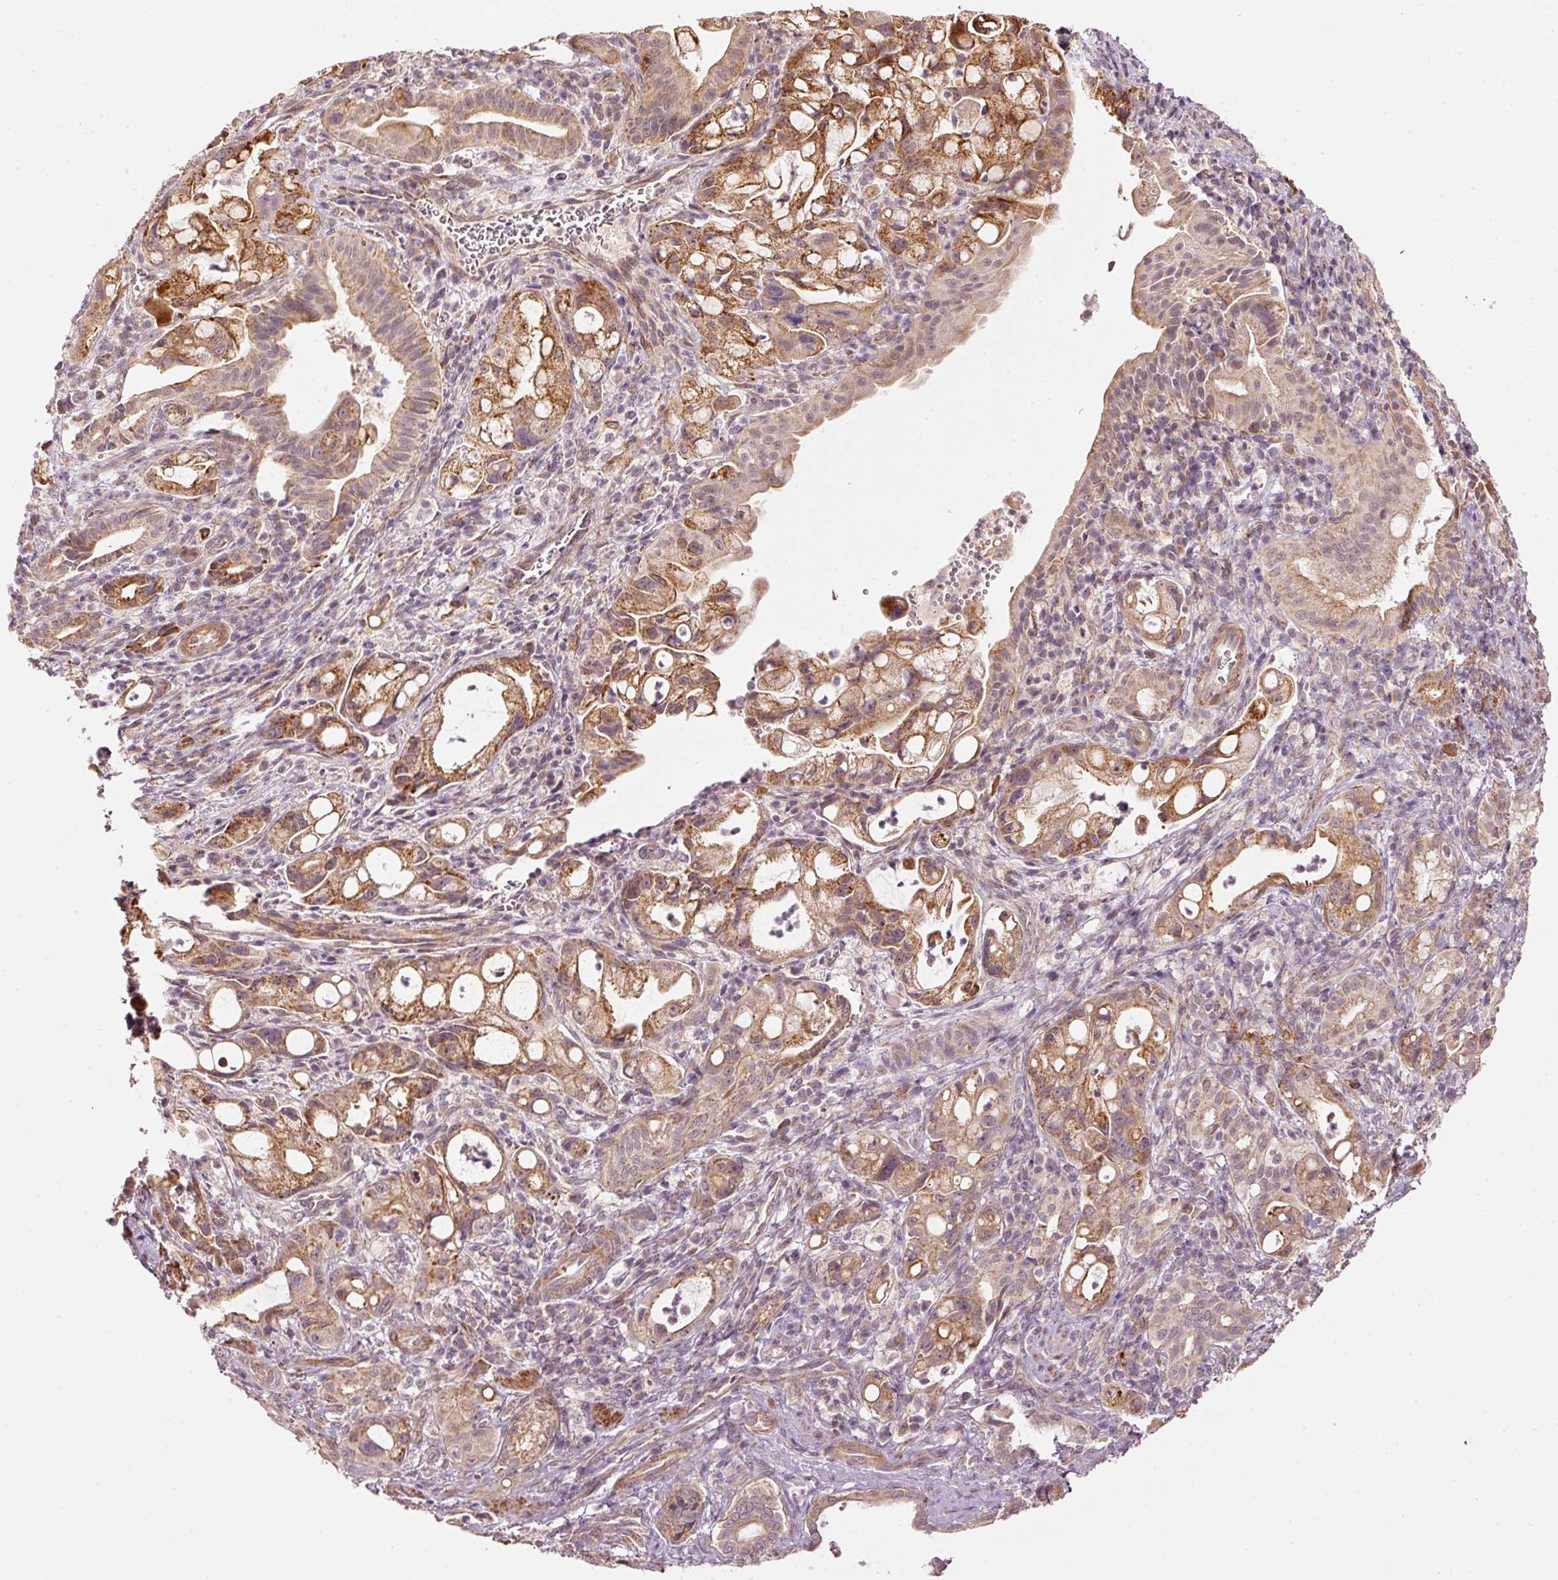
{"staining": {"intensity": "strong", "quantity": ">75%", "location": "cytoplasmic/membranous"}, "tissue": "pancreatic cancer", "cell_type": "Tumor cells", "image_type": "cancer", "snomed": [{"axis": "morphology", "description": "Adenocarcinoma, NOS"}, {"axis": "topography", "description": "Pancreas"}], "caption": "This is a micrograph of immunohistochemistry (IHC) staining of pancreatic cancer (adenocarcinoma), which shows strong expression in the cytoplasmic/membranous of tumor cells.", "gene": "ARHGAP22", "patient": {"sex": "male", "age": 68}}